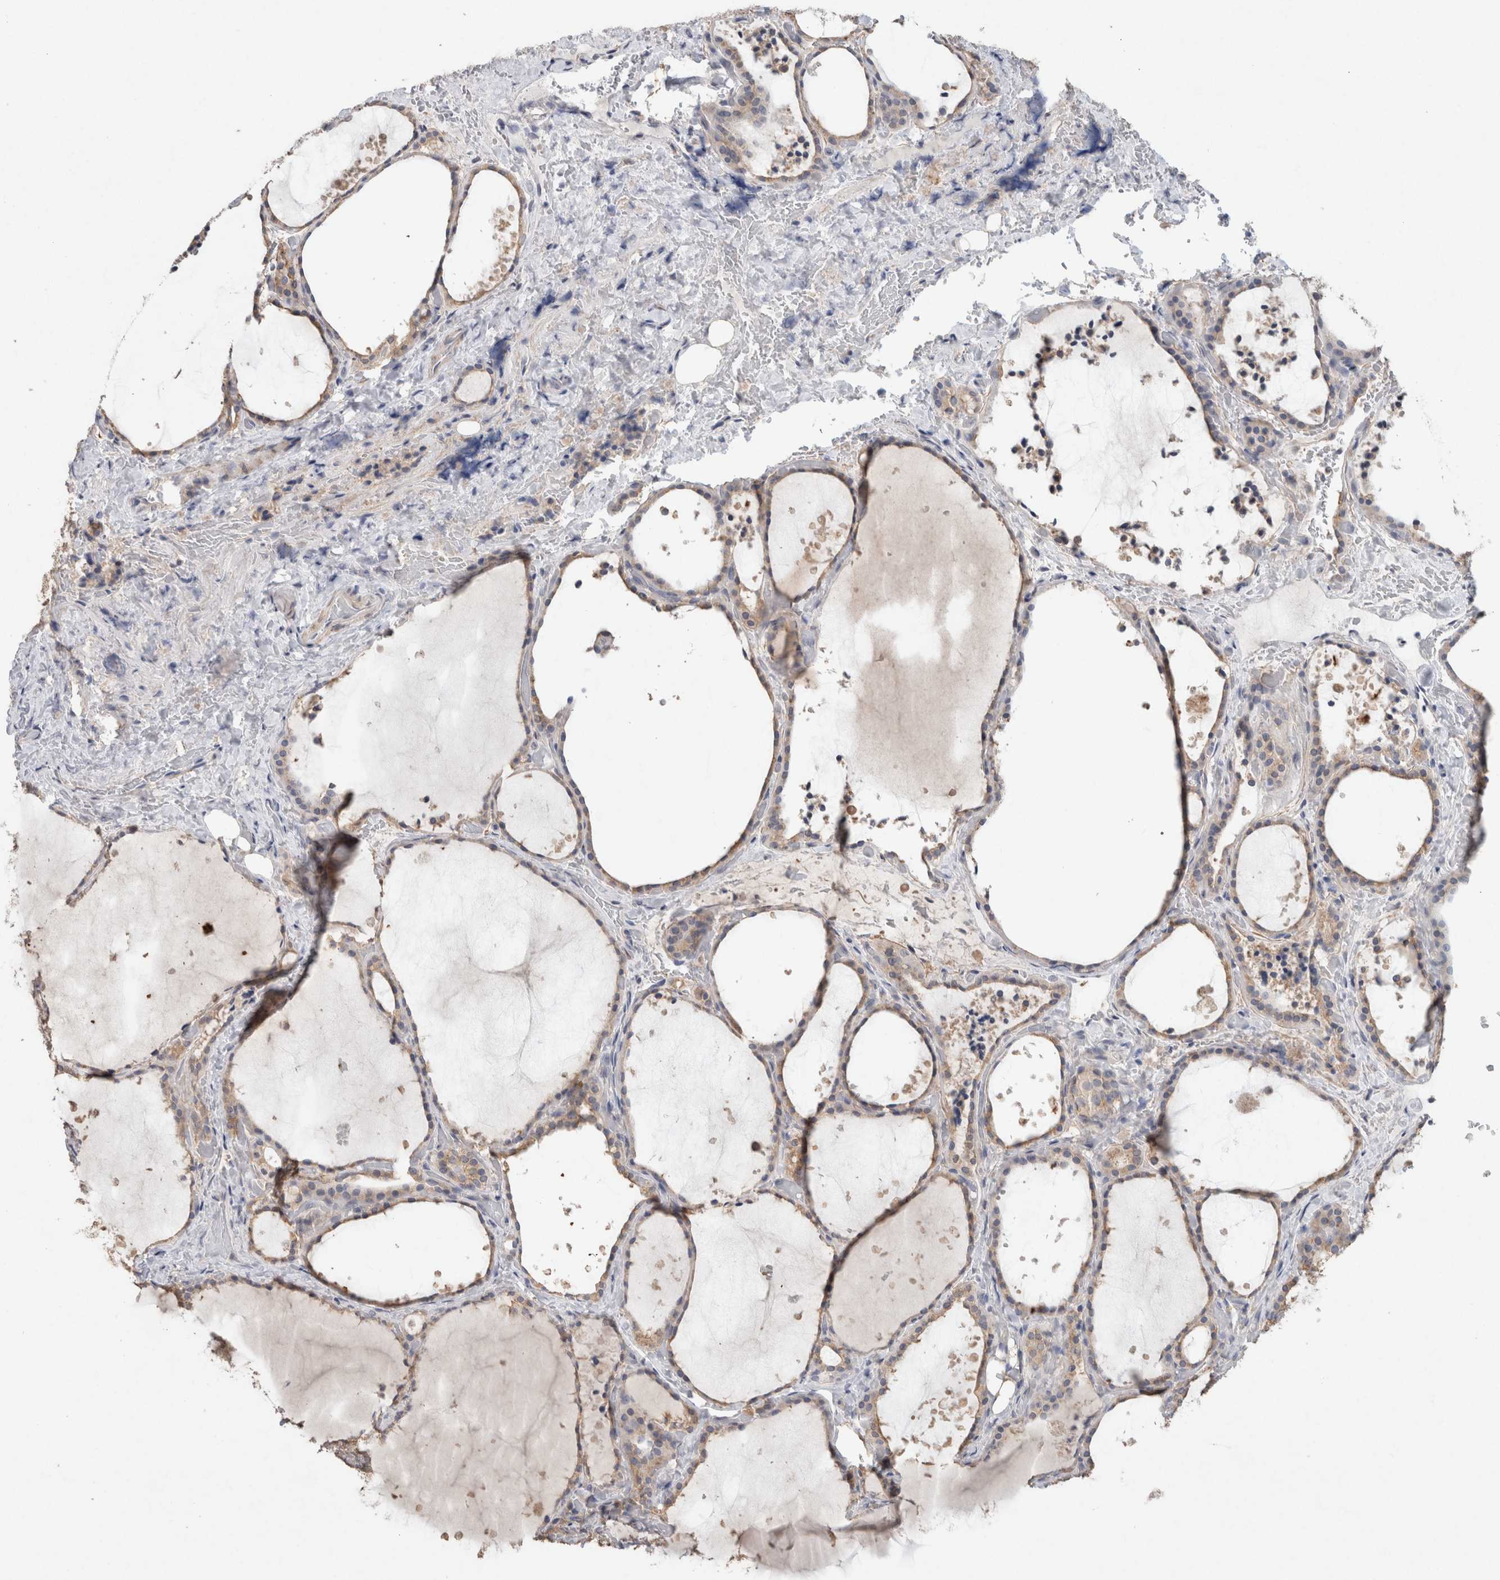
{"staining": {"intensity": "moderate", "quantity": ">75%", "location": "cytoplasmic/membranous"}, "tissue": "thyroid gland", "cell_type": "Glandular cells", "image_type": "normal", "snomed": [{"axis": "morphology", "description": "Normal tissue, NOS"}, {"axis": "topography", "description": "Thyroid gland"}], "caption": "This image reveals unremarkable thyroid gland stained with immunohistochemistry to label a protein in brown. The cytoplasmic/membranous of glandular cells show moderate positivity for the protein. Nuclei are counter-stained blue.", "gene": "RAB14", "patient": {"sex": "female", "age": 44}}